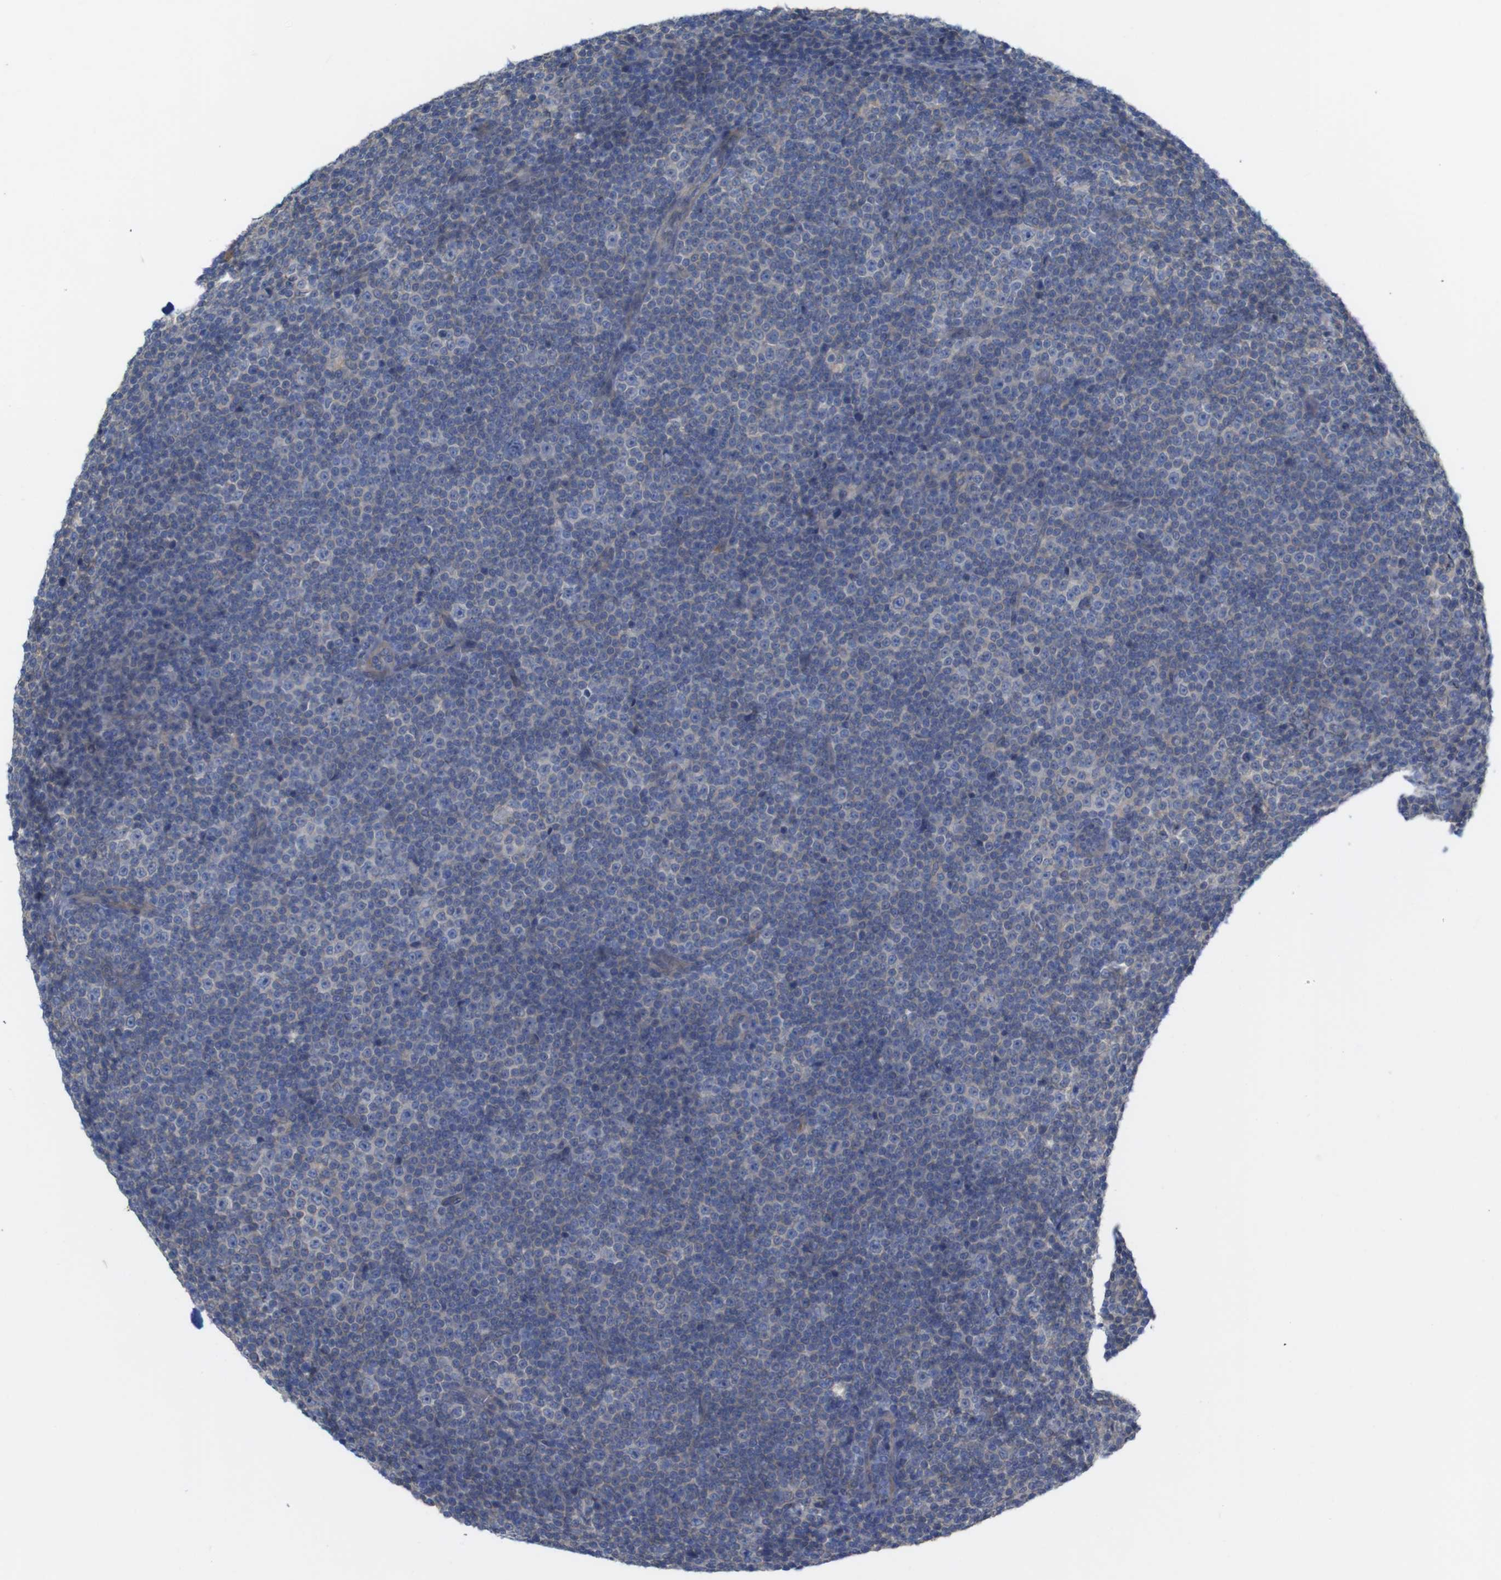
{"staining": {"intensity": "negative", "quantity": "none", "location": "none"}, "tissue": "lymphoma", "cell_type": "Tumor cells", "image_type": "cancer", "snomed": [{"axis": "morphology", "description": "Malignant lymphoma, non-Hodgkin's type, Low grade"}, {"axis": "topography", "description": "Lymph node"}], "caption": "IHC micrograph of human low-grade malignant lymphoma, non-Hodgkin's type stained for a protein (brown), which demonstrates no expression in tumor cells.", "gene": "KIDINS220", "patient": {"sex": "female", "age": 67}}